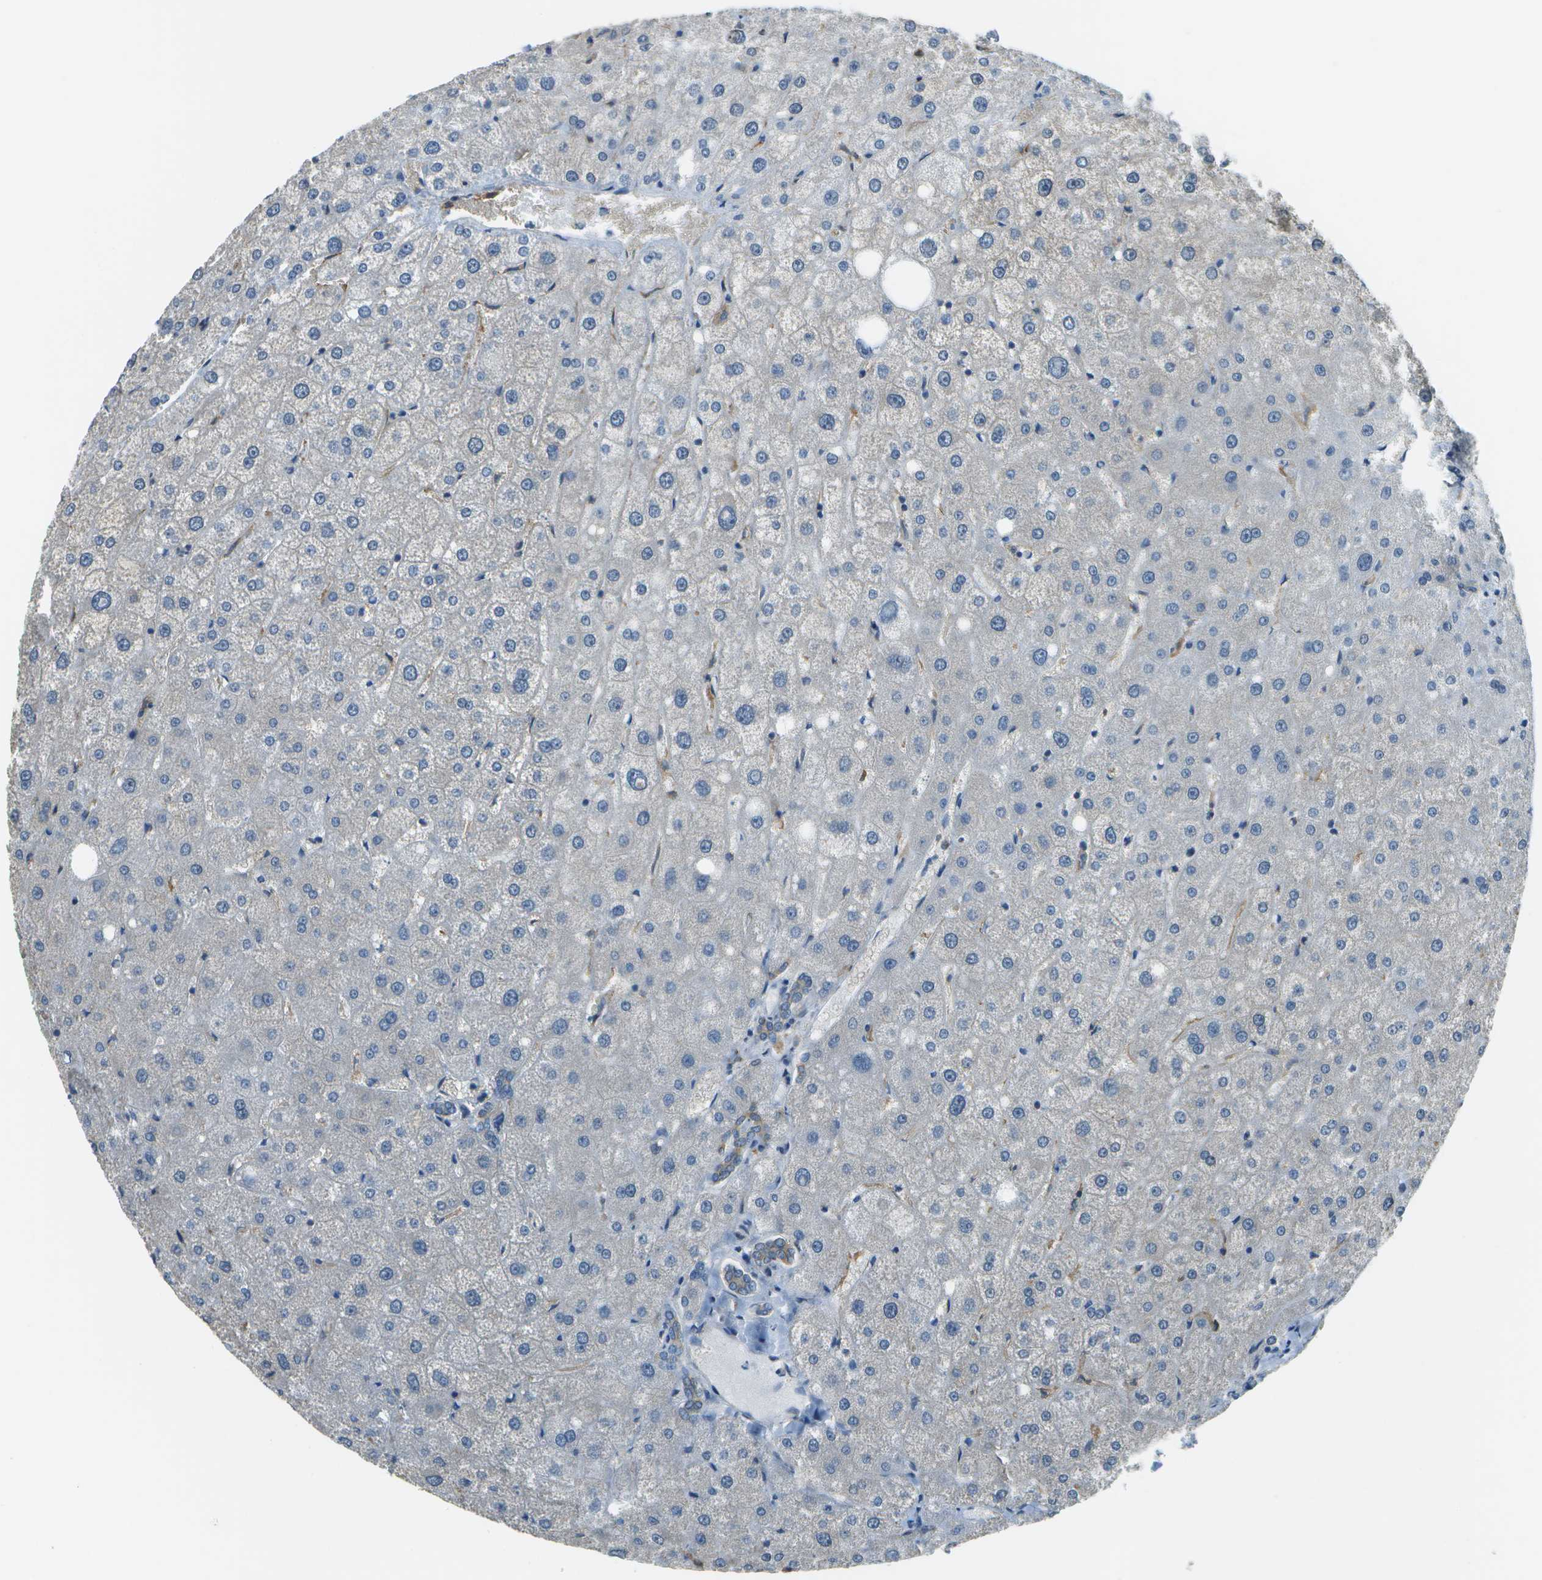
{"staining": {"intensity": "weak", "quantity": "25%-75%", "location": "cytoplasmic/membranous"}, "tissue": "liver", "cell_type": "Cholangiocytes", "image_type": "normal", "snomed": [{"axis": "morphology", "description": "Normal tissue, NOS"}, {"axis": "topography", "description": "Liver"}], "caption": "IHC of benign liver reveals low levels of weak cytoplasmic/membranous staining in about 25%-75% of cholangiocytes. The staining was performed using DAB, with brown indicating positive protein expression. Nuclei are stained blue with hematoxylin.", "gene": "CLTC", "patient": {"sex": "male", "age": 73}}